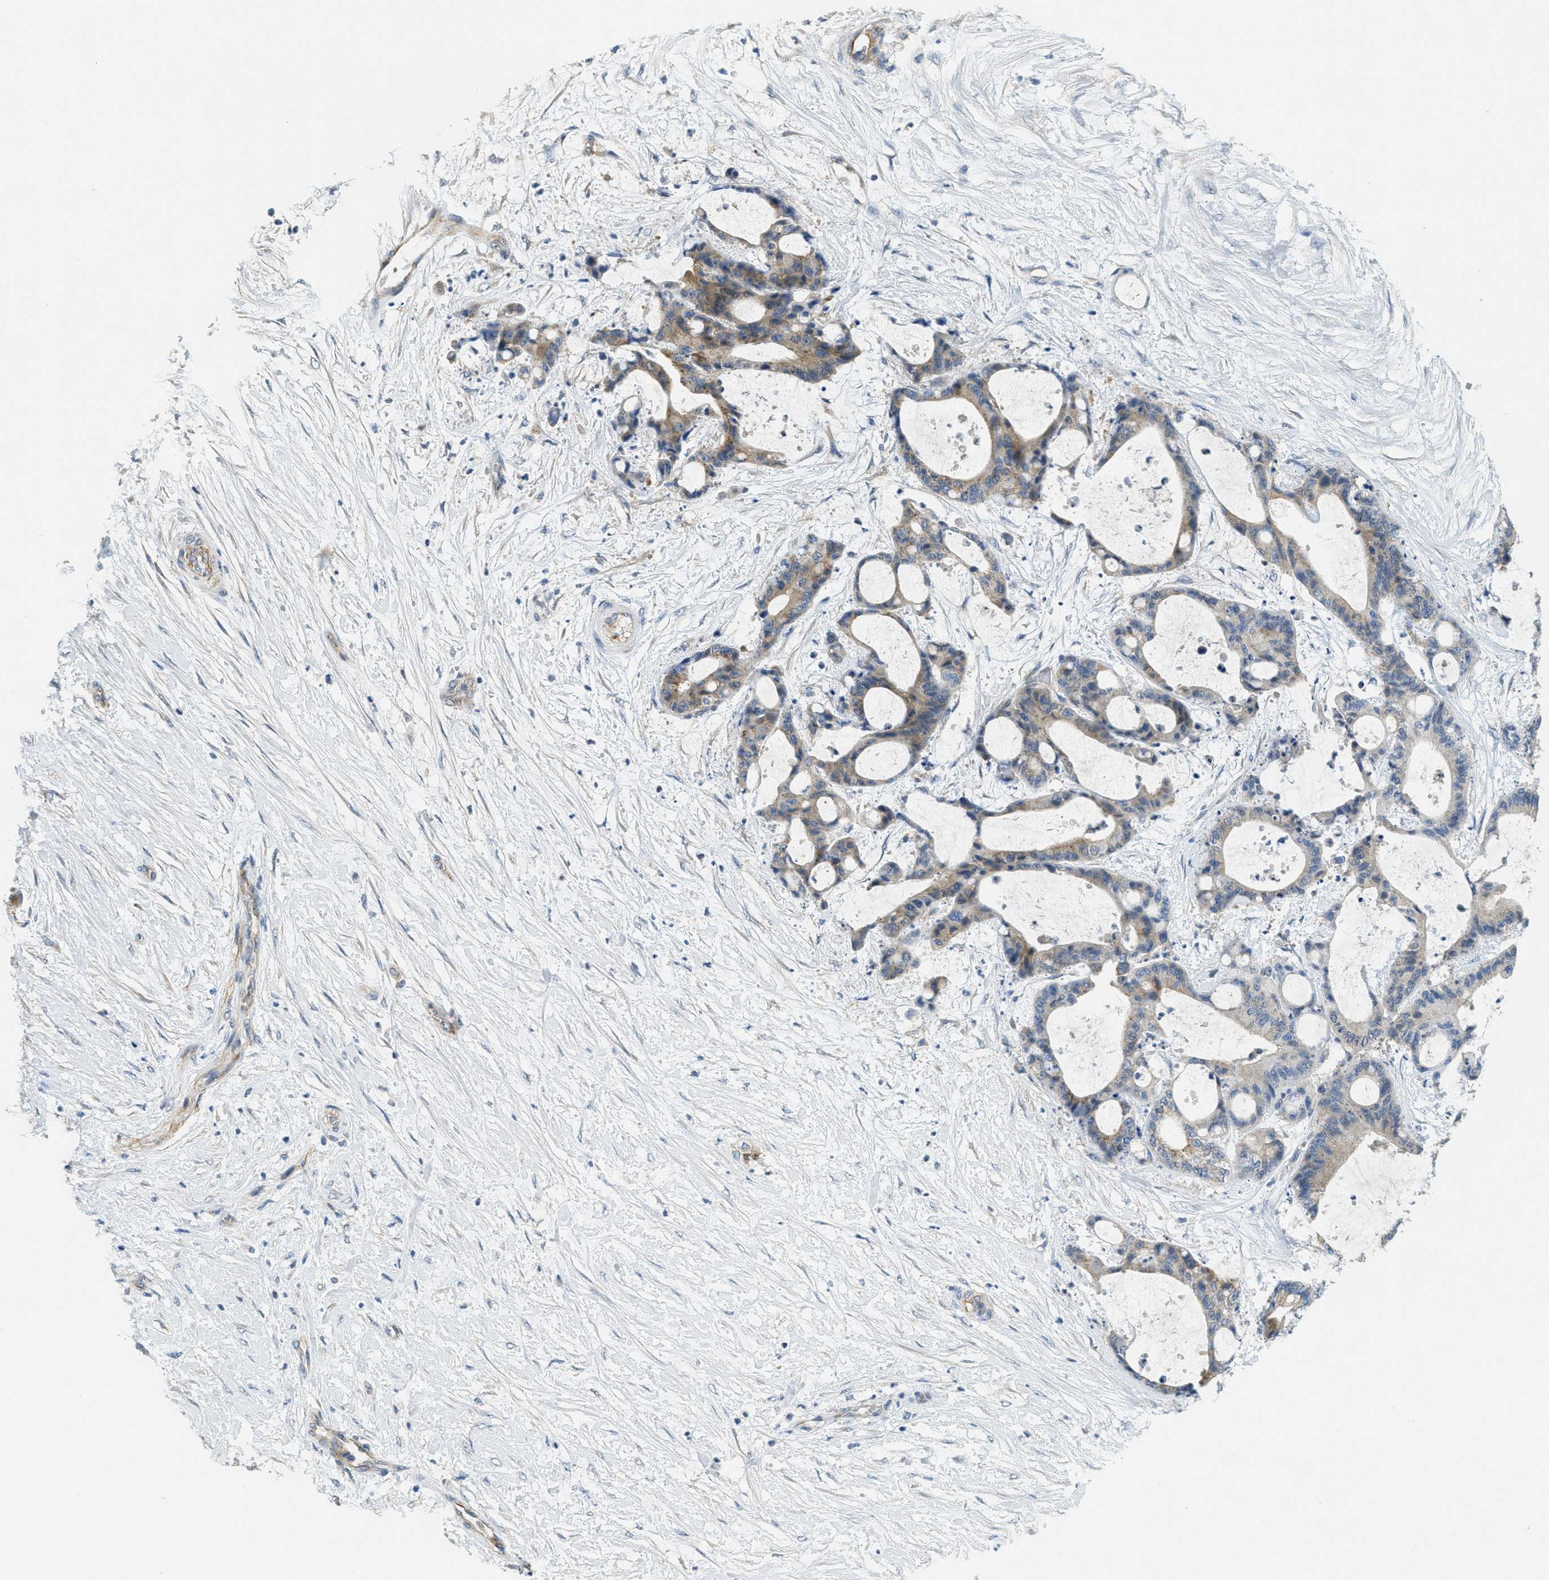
{"staining": {"intensity": "weak", "quantity": "25%-75%", "location": "cytoplasmic/membranous"}, "tissue": "liver cancer", "cell_type": "Tumor cells", "image_type": "cancer", "snomed": [{"axis": "morphology", "description": "Cholangiocarcinoma"}, {"axis": "topography", "description": "Liver"}], "caption": "IHC image of neoplastic tissue: liver cancer (cholangiocarcinoma) stained using immunohistochemistry displays low levels of weak protein expression localized specifically in the cytoplasmic/membranous of tumor cells, appearing as a cytoplasmic/membranous brown color.", "gene": "ZFYVE9", "patient": {"sex": "female", "age": 73}}